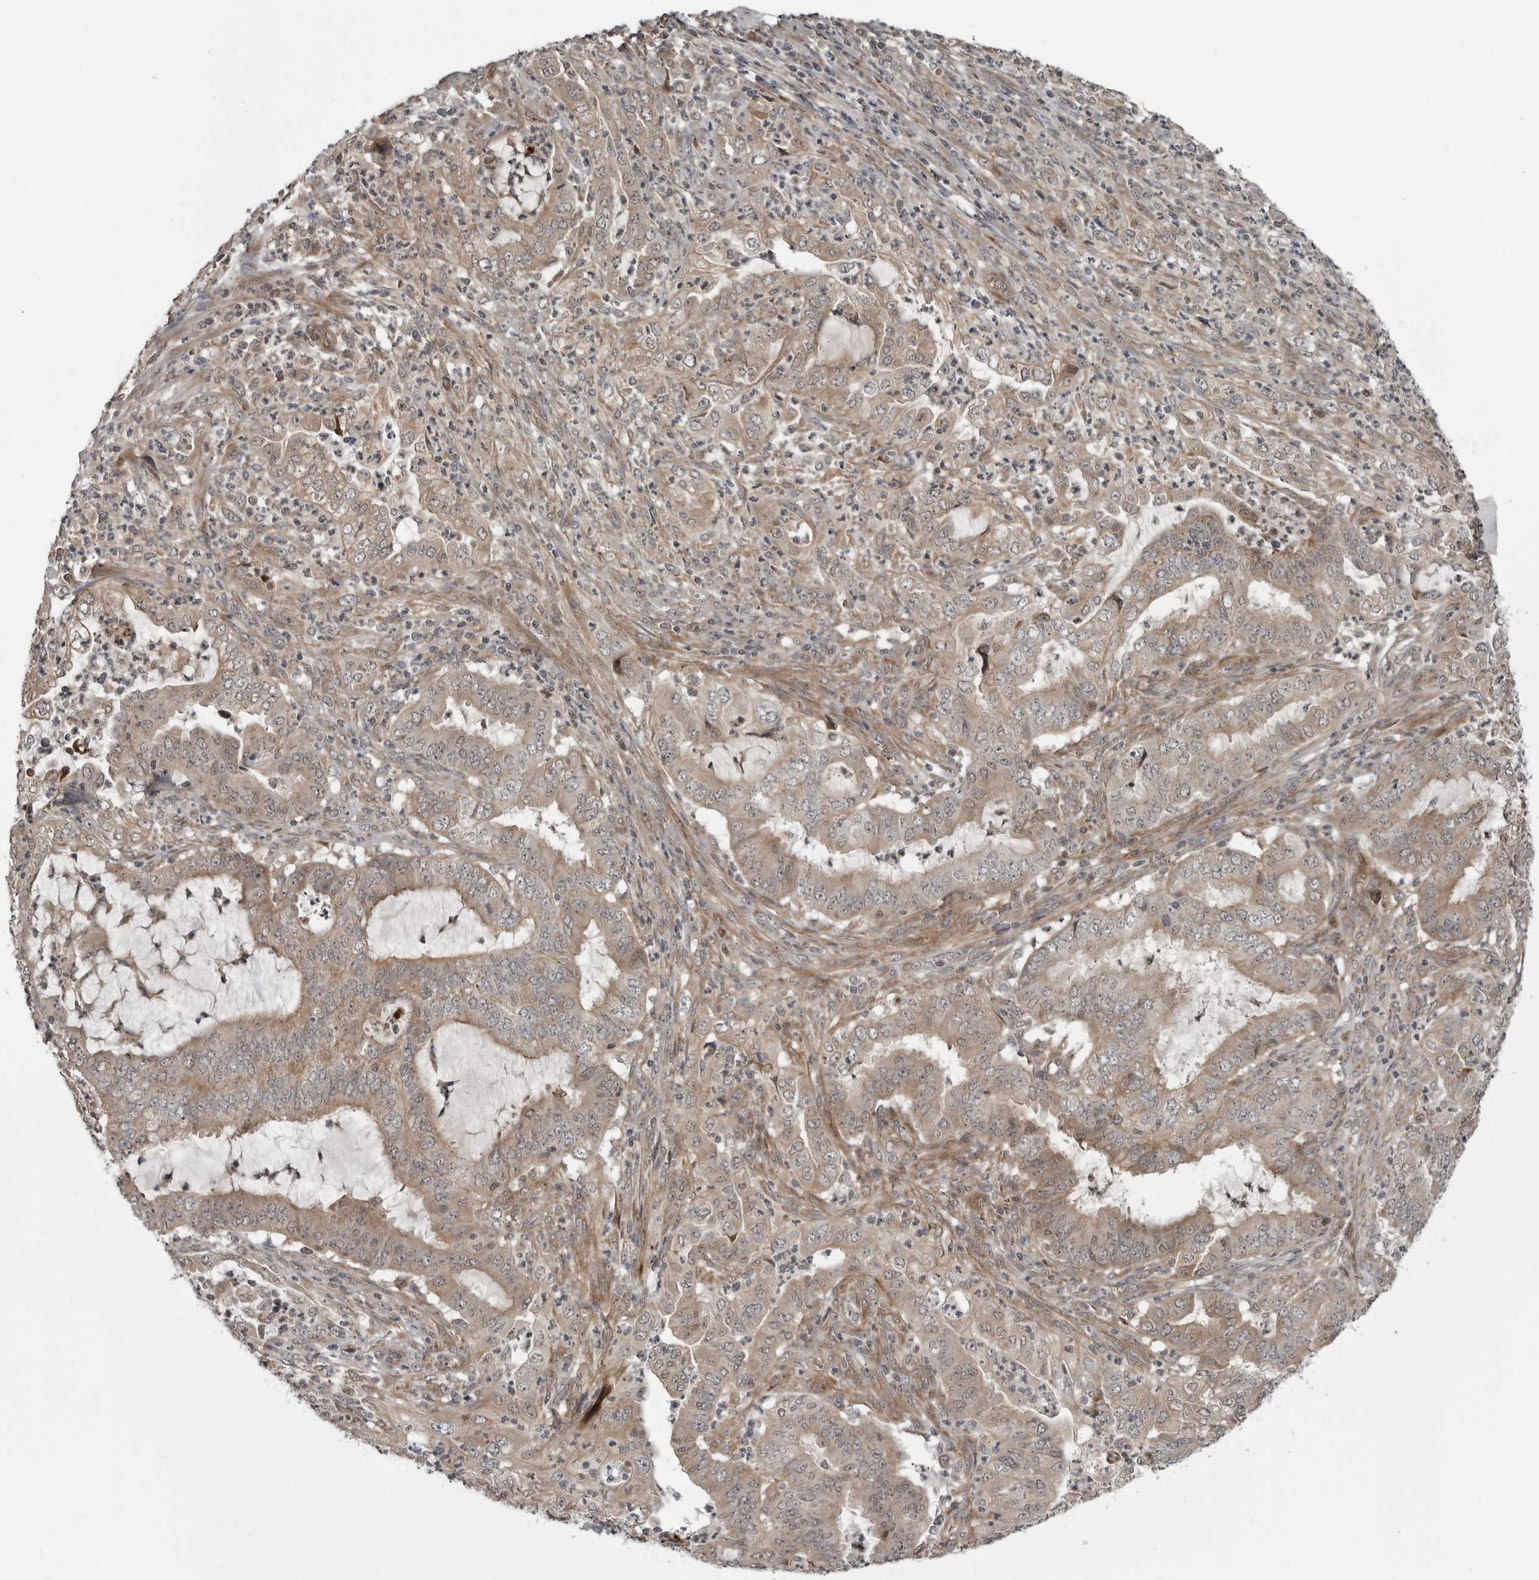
{"staining": {"intensity": "weak", "quantity": ">75%", "location": "cytoplasmic/membranous,nuclear"}, "tissue": "endometrial cancer", "cell_type": "Tumor cells", "image_type": "cancer", "snomed": [{"axis": "morphology", "description": "Adenocarcinoma, NOS"}, {"axis": "topography", "description": "Endometrium"}], "caption": "Immunohistochemistry (IHC) of endometrial cancer demonstrates low levels of weak cytoplasmic/membranous and nuclear staining in about >75% of tumor cells.", "gene": "FAAP100", "patient": {"sex": "female", "age": 51}}